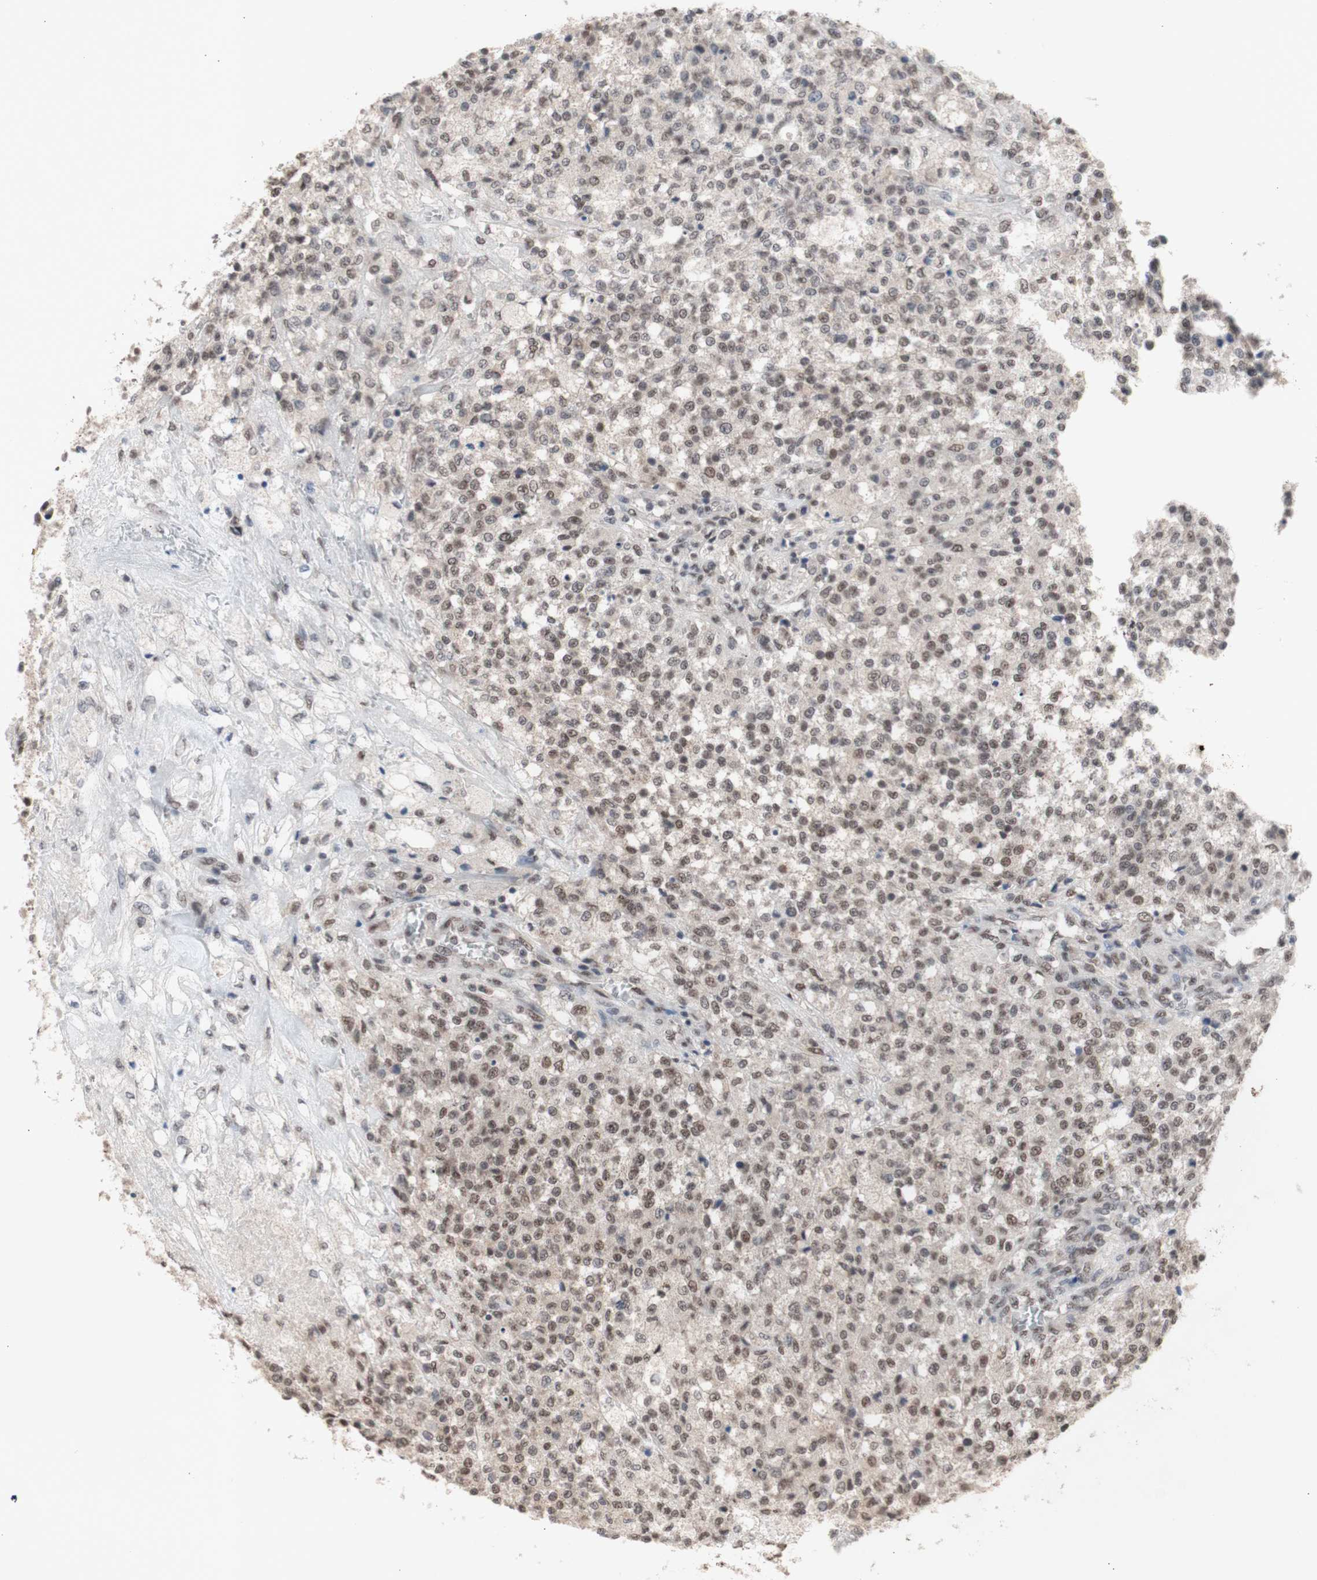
{"staining": {"intensity": "weak", "quantity": ">75%", "location": "nuclear"}, "tissue": "testis cancer", "cell_type": "Tumor cells", "image_type": "cancer", "snomed": [{"axis": "morphology", "description": "Seminoma, NOS"}, {"axis": "topography", "description": "Testis"}], "caption": "Protein staining of testis cancer tissue exhibits weak nuclear staining in about >75% of tumor cells.", "gene": "SFPQ", "patient": {"sex": "male", "age": 59}}